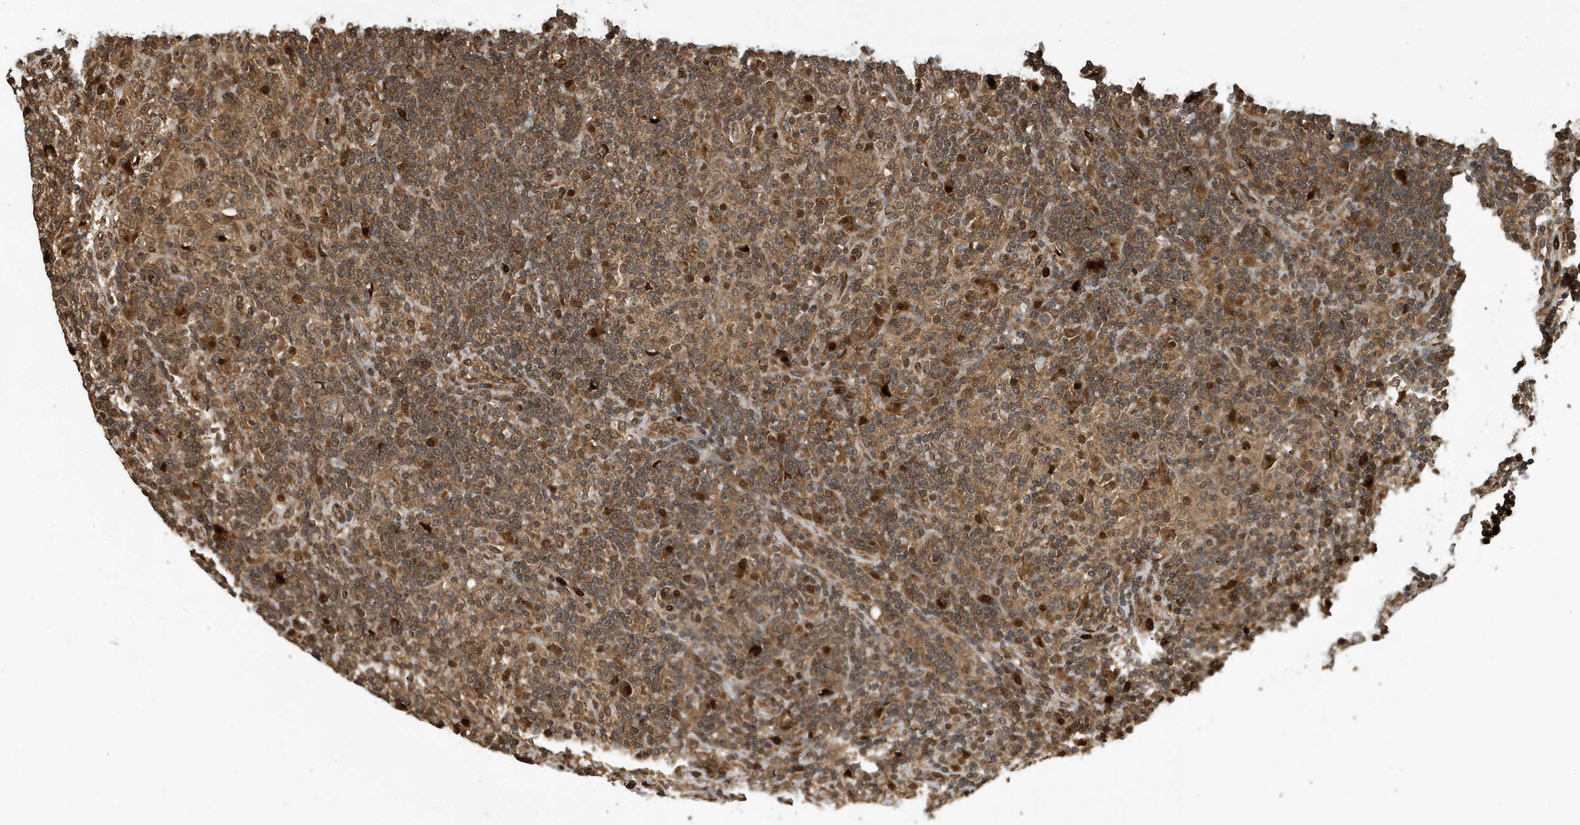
{"staining": {"intensity": "weak", "quantity": "25%-75%", "location": "cytoplasmic/membranous"}, "tissue": "lymphoma", "cell_type": "Tumor cells", "image_type": "cancer", "snomed": [{"axis": "morphology", "description": "Hodgkin's disease, NOS"}, {"axis": "topography", "description": "Lymph node"}], "caption": "An immunohistochemistry photomicrograph of neoplastic tissue is shown. Protein staining in brown shows weak cytoplasmic/membranous positivity in lymphoma within tumor cells. Using DAB (3,3'-diaminobenzidine) (brown) and hematoxylin (blue) stains, captured at high magnification using brightfield microscopy.", "gene": "DUSP18", "patient": {"sex": "male", "age": 70}}